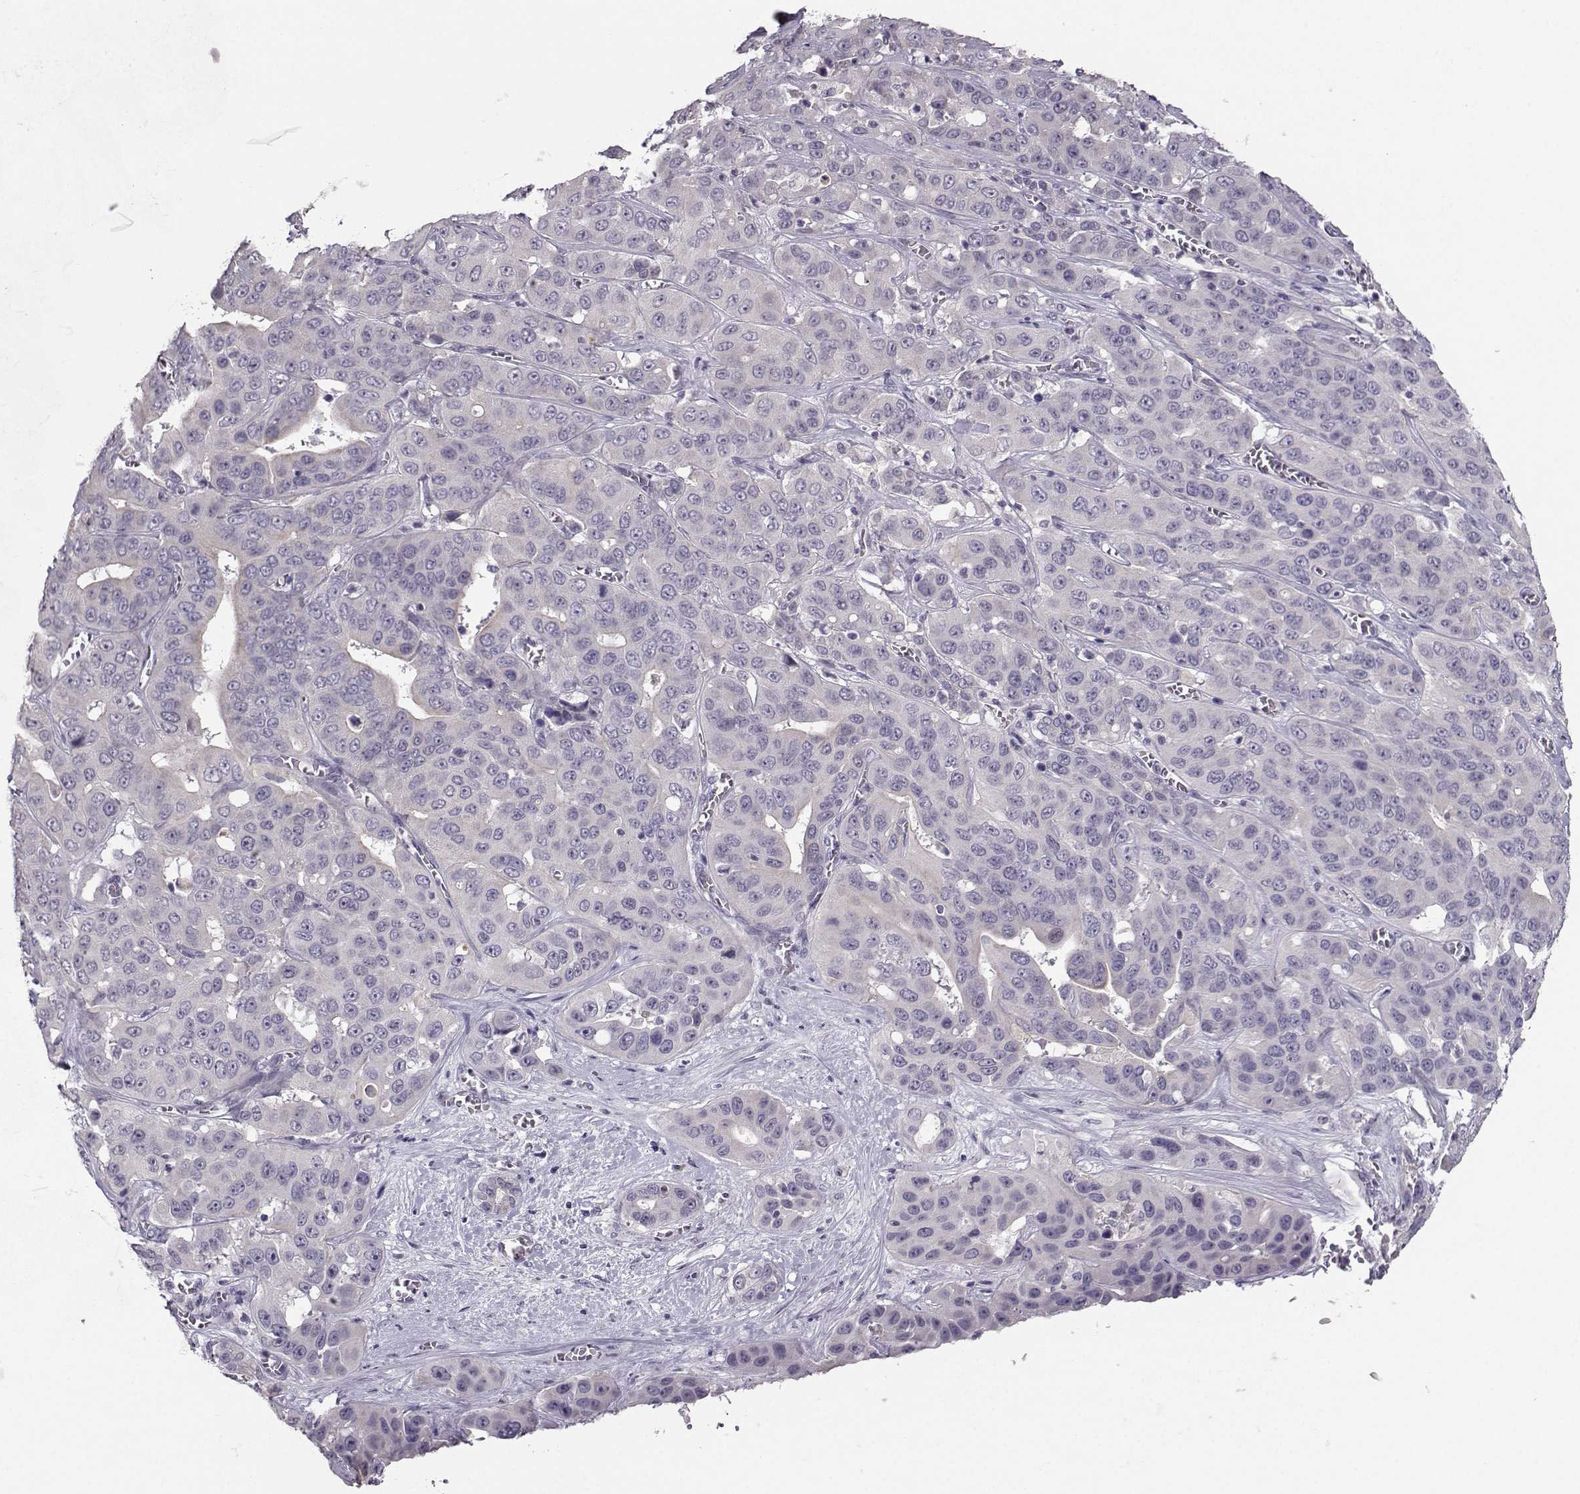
{"staining": {"intensity": "negative", "quantity": "none", "location": "none"}, "tissue": "liver cancer", "cell_type": "Tumor cells", "image_type": "cancer", "snomed": [{"axis": "morphology", "description": "Cholangiocarcinoma"}, {"axis": "topography", "description": "Liver"}], "caption": "Human cholangiocarcinoma (liver) stained for a protein using IHC exhibits no positivity in tumor cells.", "gene": "LIN28A", "patient": {"sex": "female", "age": 52}}